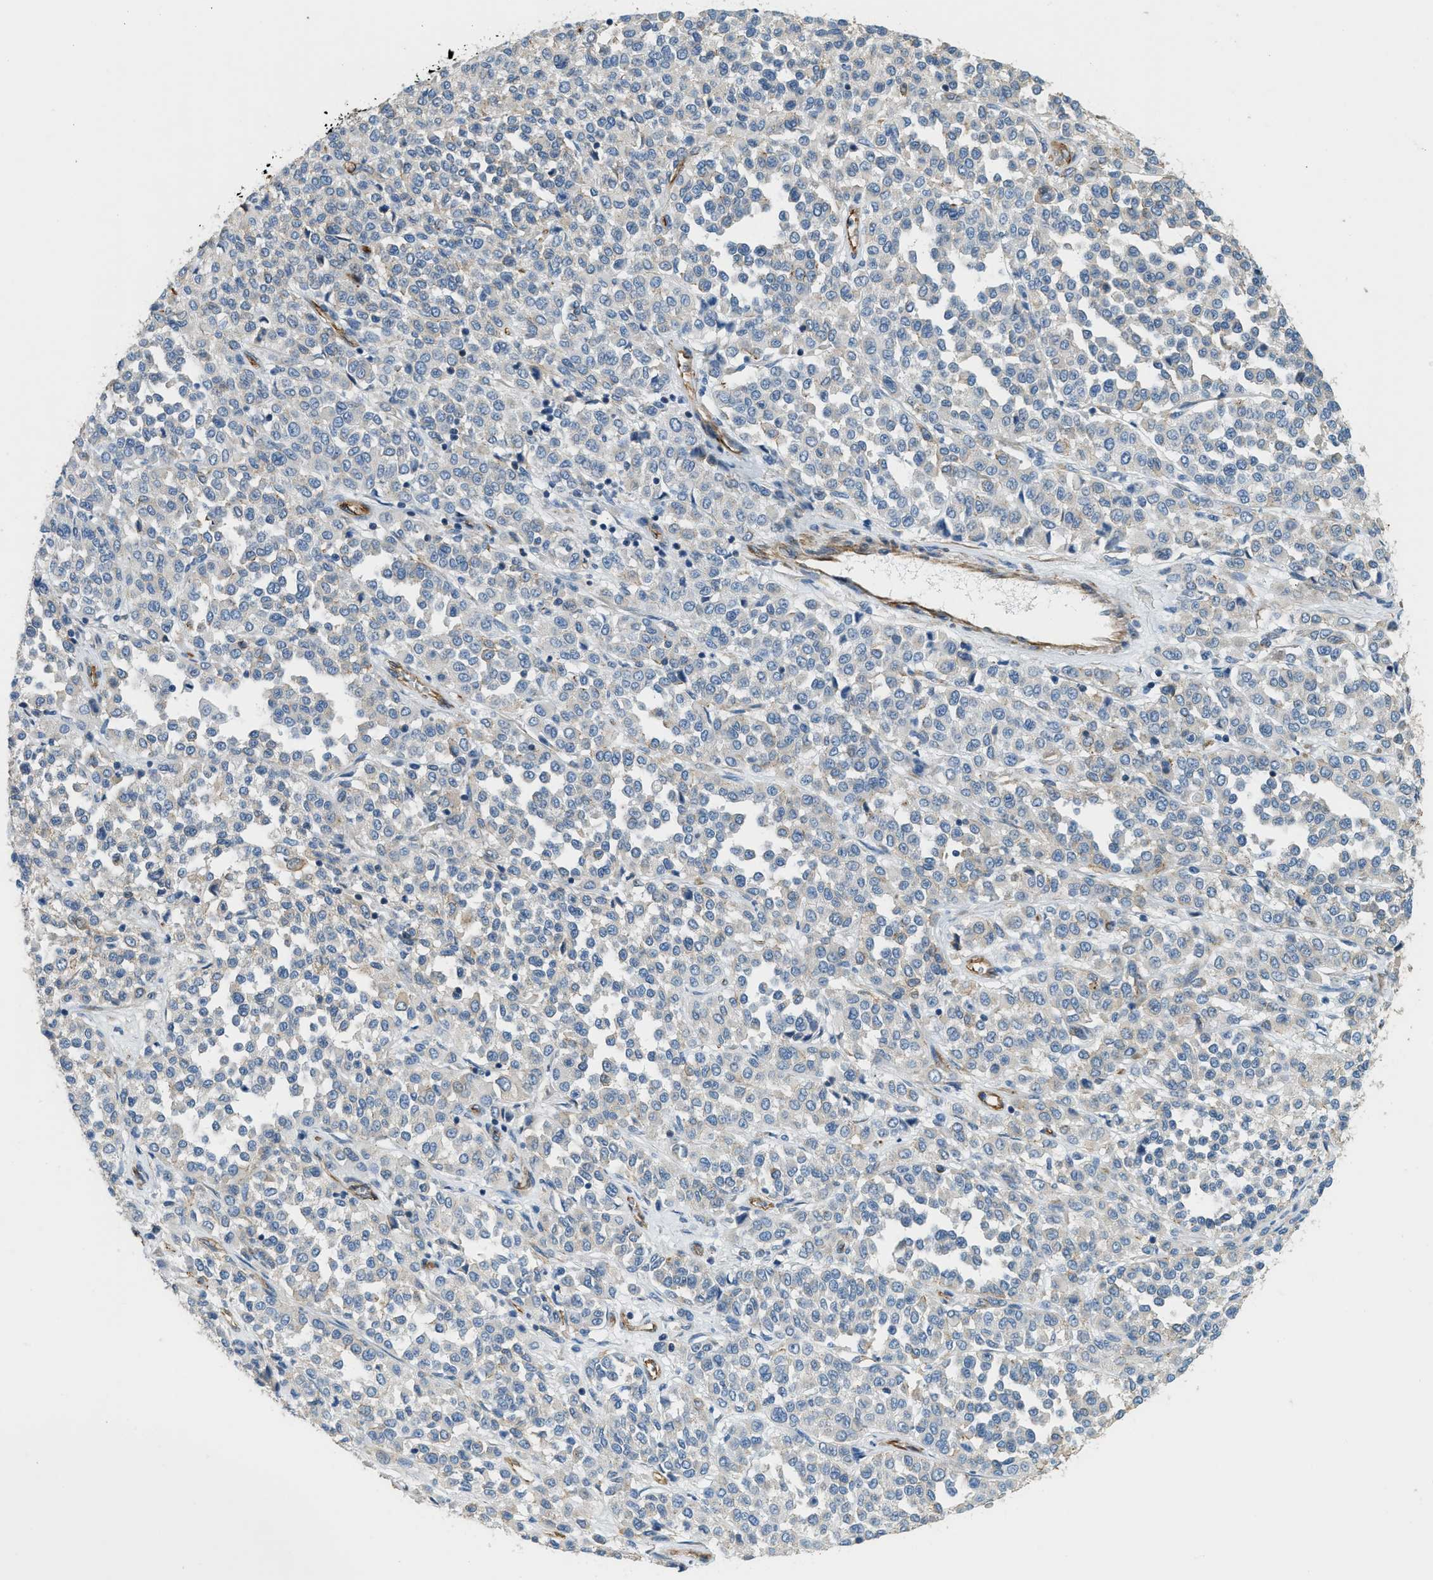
{"staining": {"intensity": "negative", "quantity": "none", "location": "none"}, "tissue": "melanoma", "cell_type": "Tumor cells", "image_type": "cancer", "snomed": [{"axis": "morphology", "description": "Malignant melanoma, Metastatic site"}, {"axis": "topography", "description": "Pancreas"}], "caption": "Immunohistochemical staining of human malignant melanoma (metastatic site) exhibits no significant expression in tumor cells.", "gene": "TMEM43", "patient": {"sex": "female", "age": 30}}